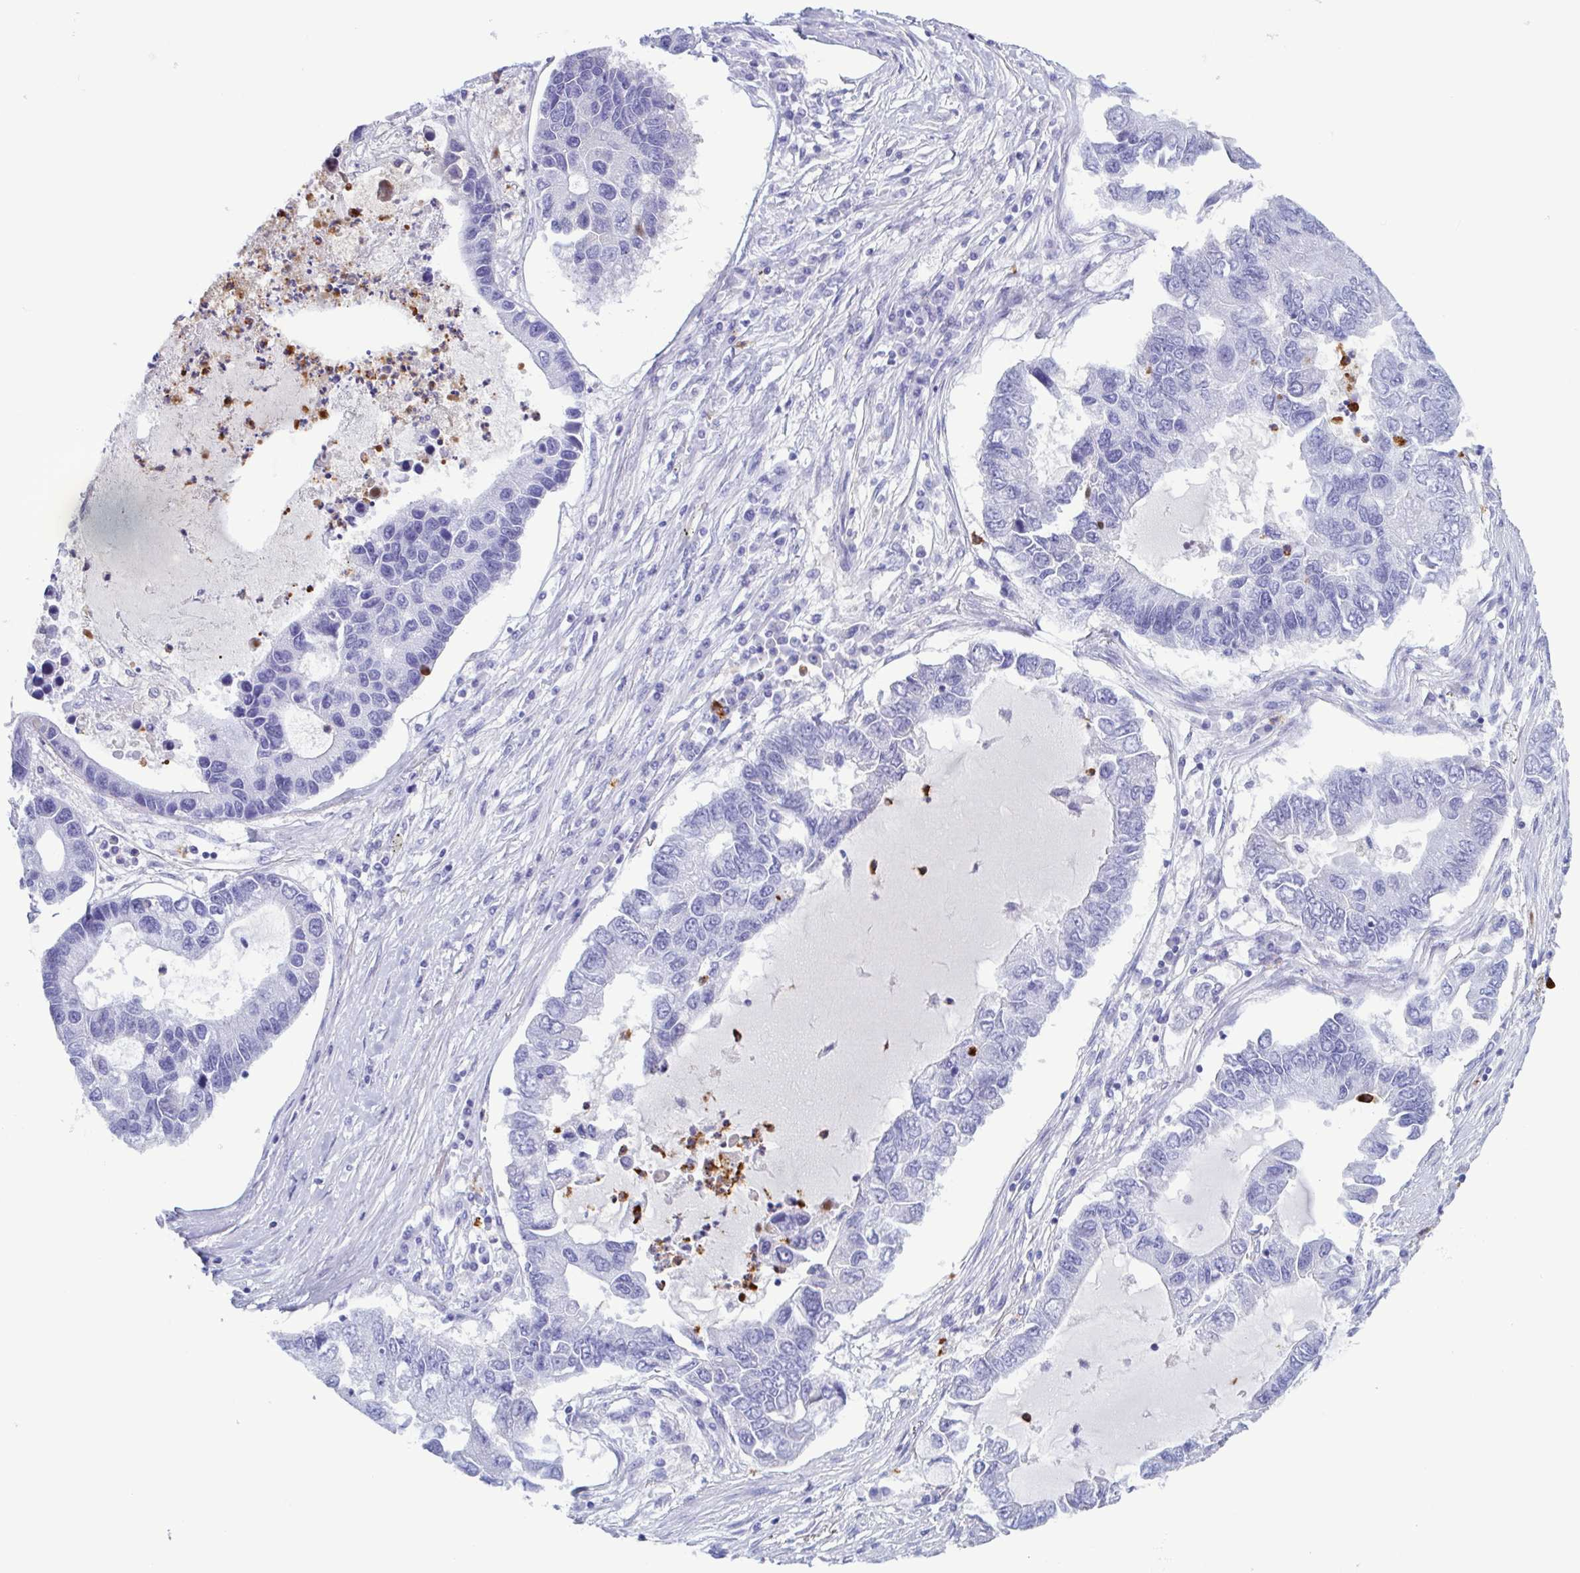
{"staining": {"intensity": "negative", "quantity": "none", "location": "none"}, "tissue": "lung cancer", "cell_type": "Tumor cells", "image_type": "cancer", "snomed": [{"axis": "morphology", "description": "Adenocarcinoma, NOS"}, {"axis": "topography", "description": "Bronchus"}, {"axis": "topography", "description": "Lung"}], "caption": "This is an IHC image of lung adenocarcinoma. There is no positivity in tumor cells.", "gene": "LTF", "patient": {"sex": "female", "age": 51}}